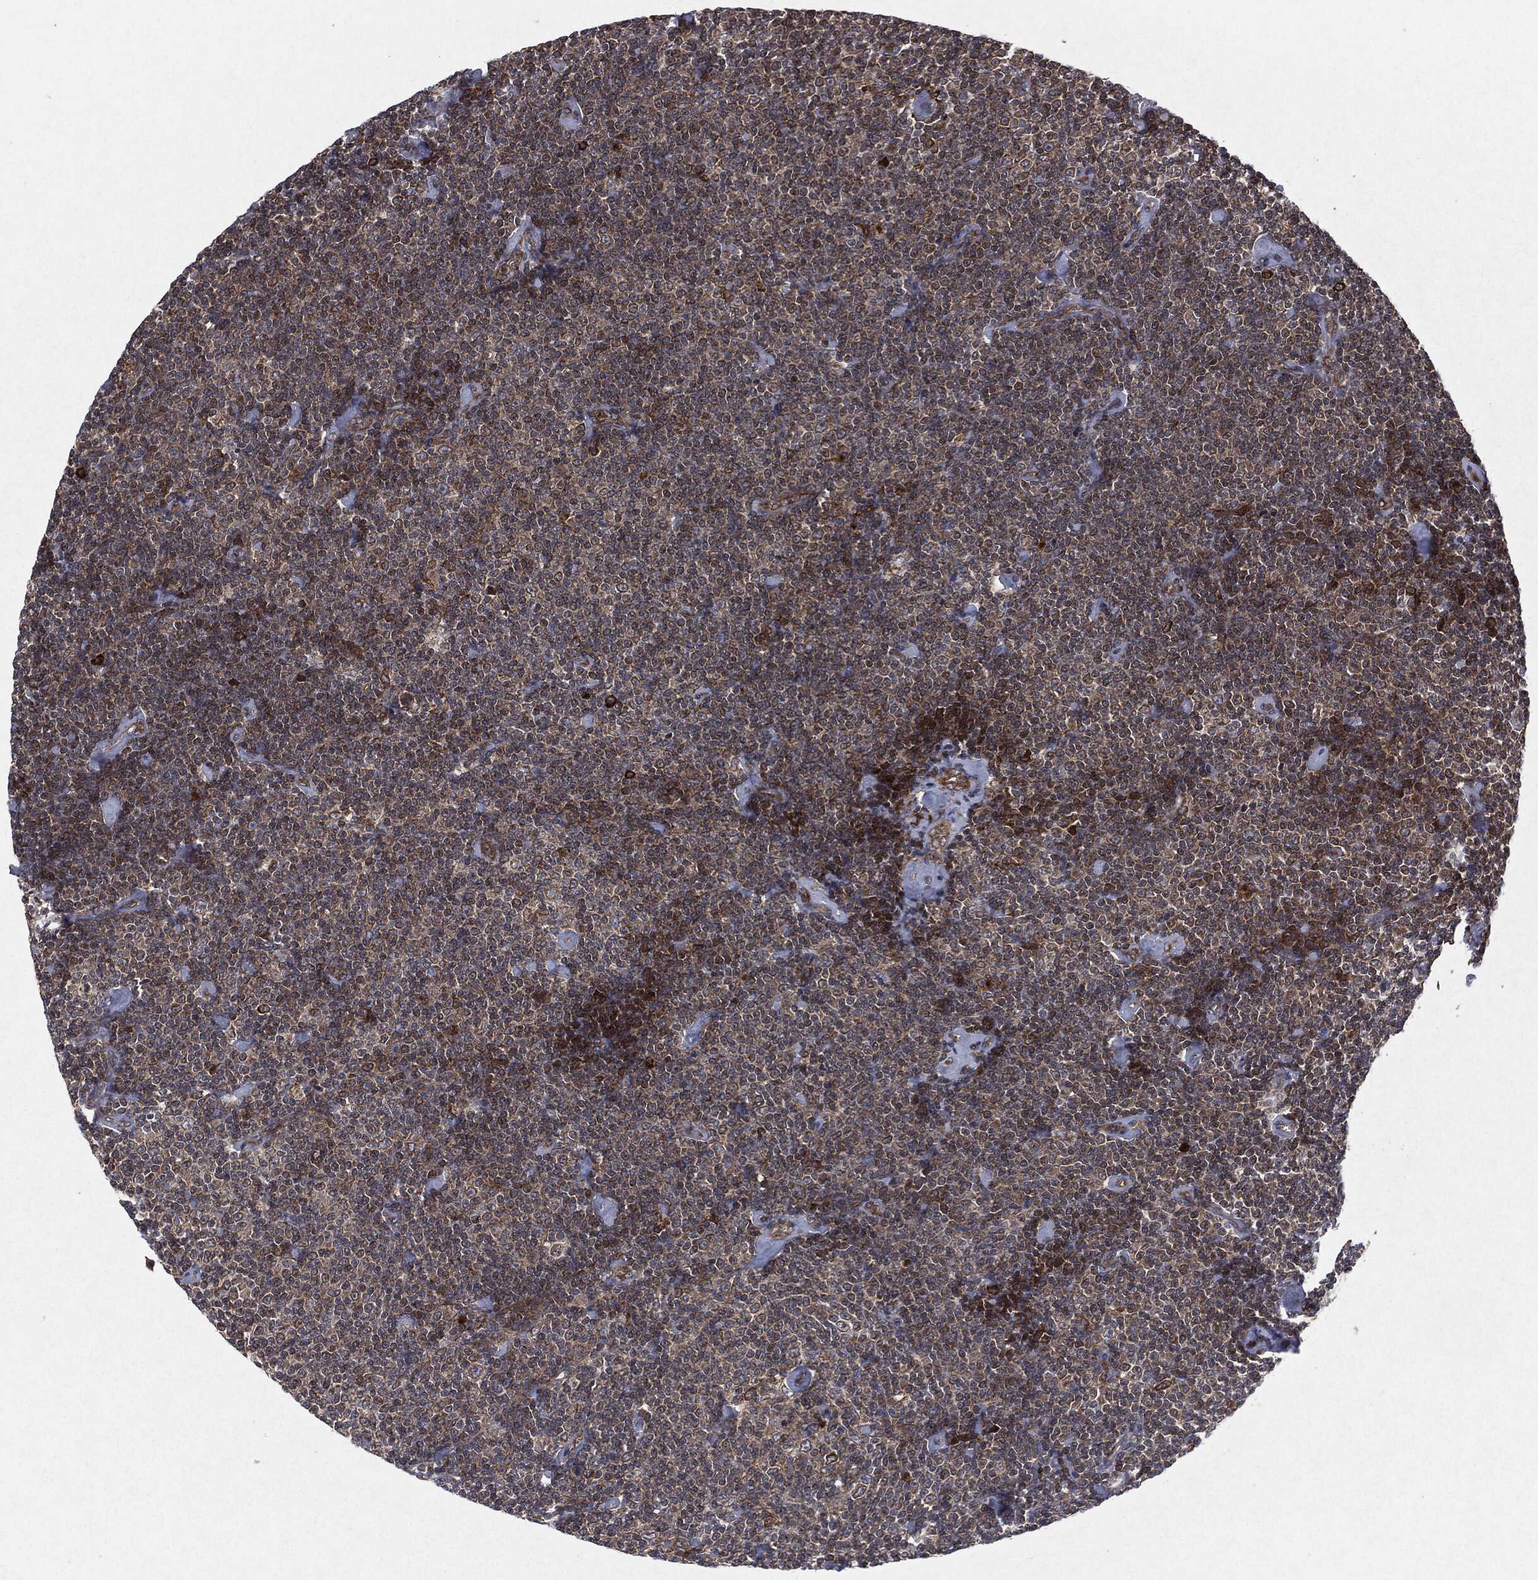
{"staining": {"intensity": "strong", "quantity": "<25%", "location": "cytoplasmic/membranous"}, "tissue": "lymphoma", "cell_type": "Tumor cells", "image_type": "cancer", "snomed": [{"axis": "morphology", "description": "Malignant lymphoma, non-Hodgkin's type, Low grade"}, {"axis": "topography", "description": "Lymph node"}], "caption": "Tumor cells display strong cytoplasmic/membranous expression in approximately <25% of cells in malignant lymphoma, non-Hodgkin's type (low-grade).", "gene": "RAF1", "patient": {"sex": "male", "age": 81}}